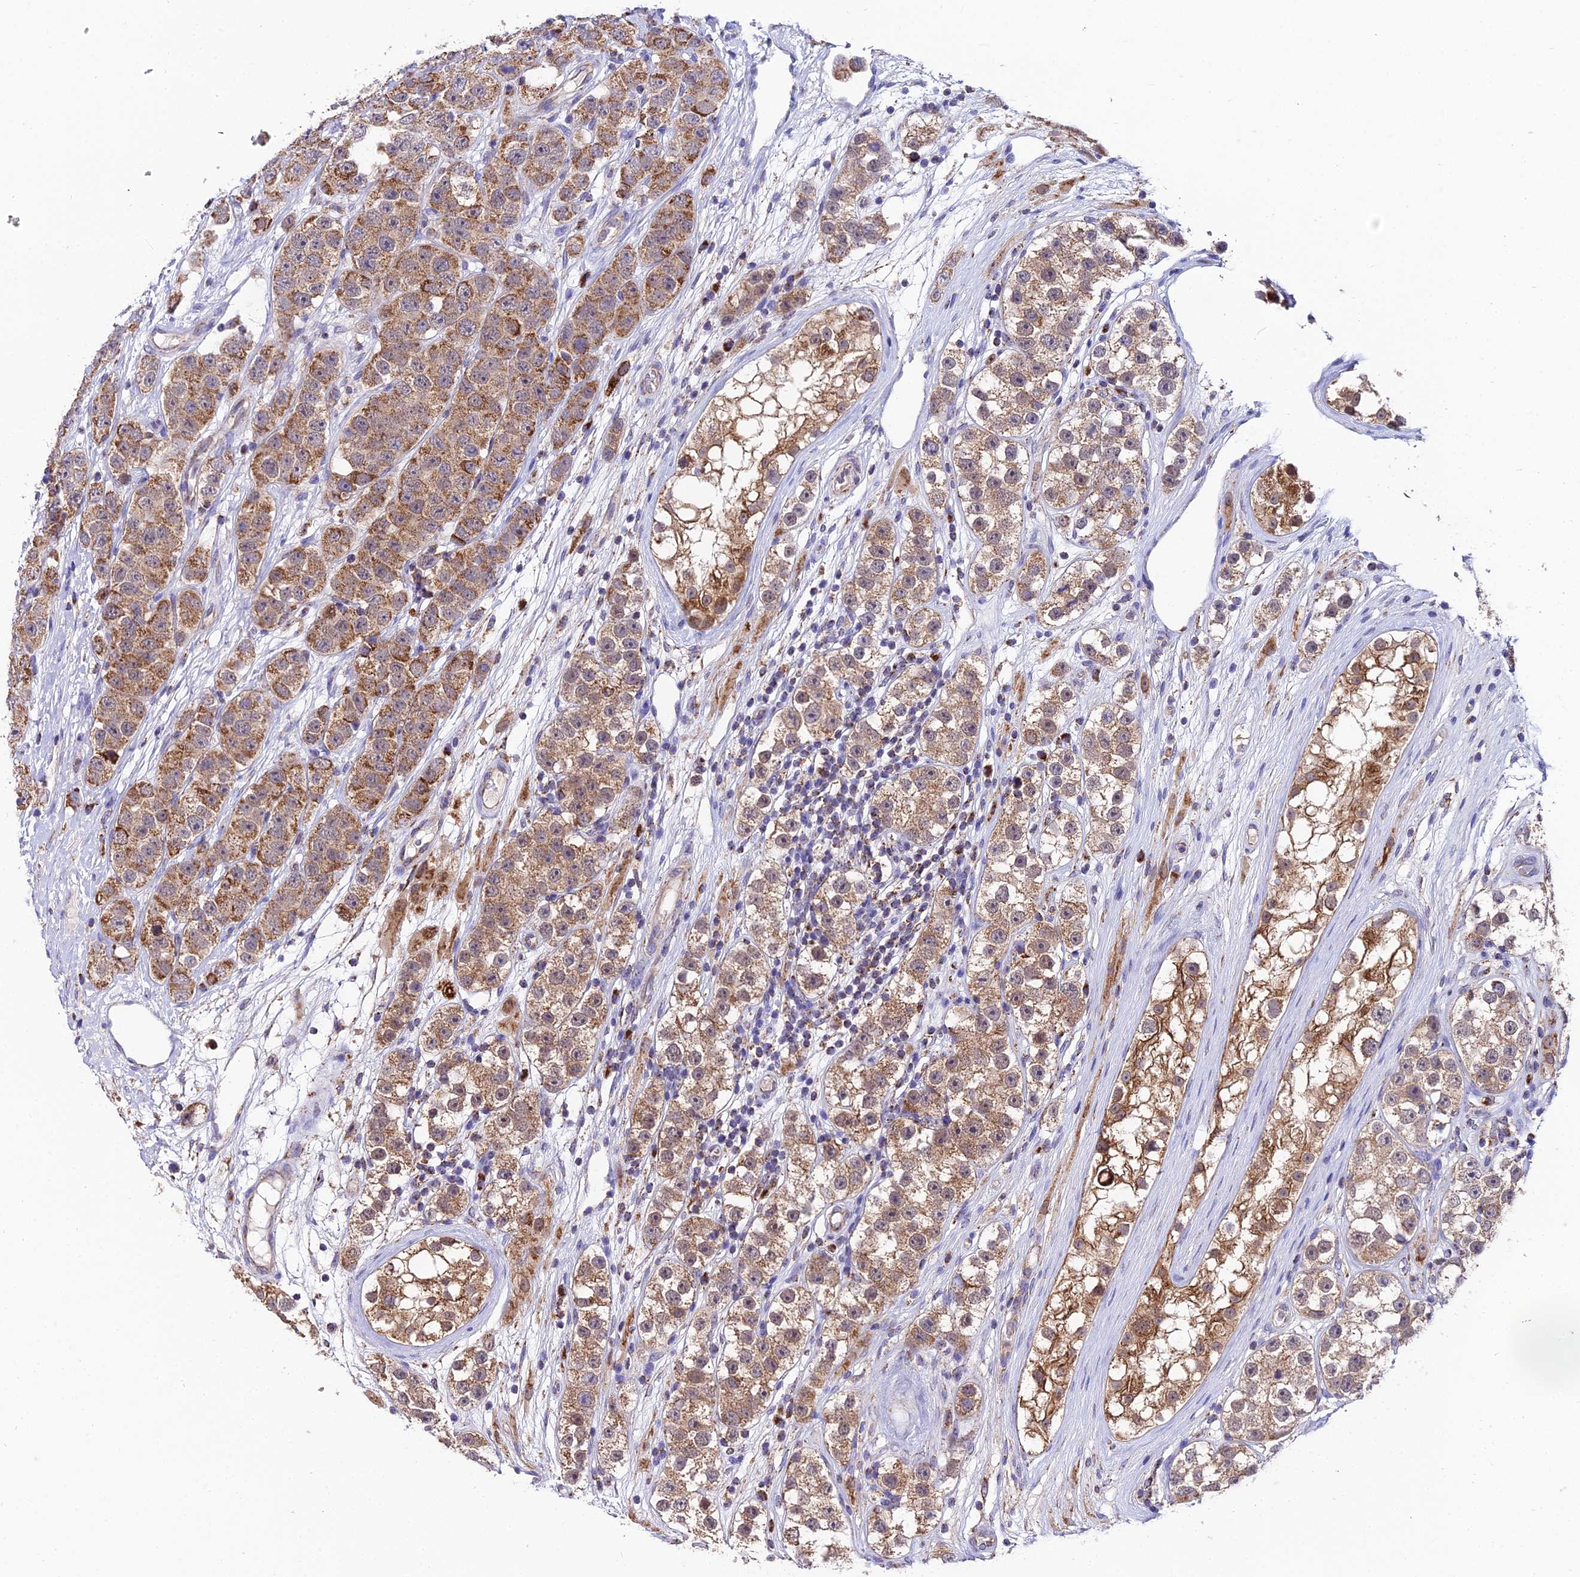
{"staining": {"intensity": "moderate", "quantity": ">75%", "location": "cytoplasmic/membranous"}, "tissue": "testis cancer", "cell_type": "Tumor cells", "image_type": "cancer", "snomed": [{"axis": "morphology", "description": "Seminoma, NOS"}, {"axis": "topography", "description": "Testis"}], "caption": "High-power microscopy captured an IHC photomicrograph of testis seminoma, revealing moderate cytoplasmic/membranous expression in about >75% of tumor cells.", "gene": "PSMD2", "patient": {"sex": "male", "age": 28}}